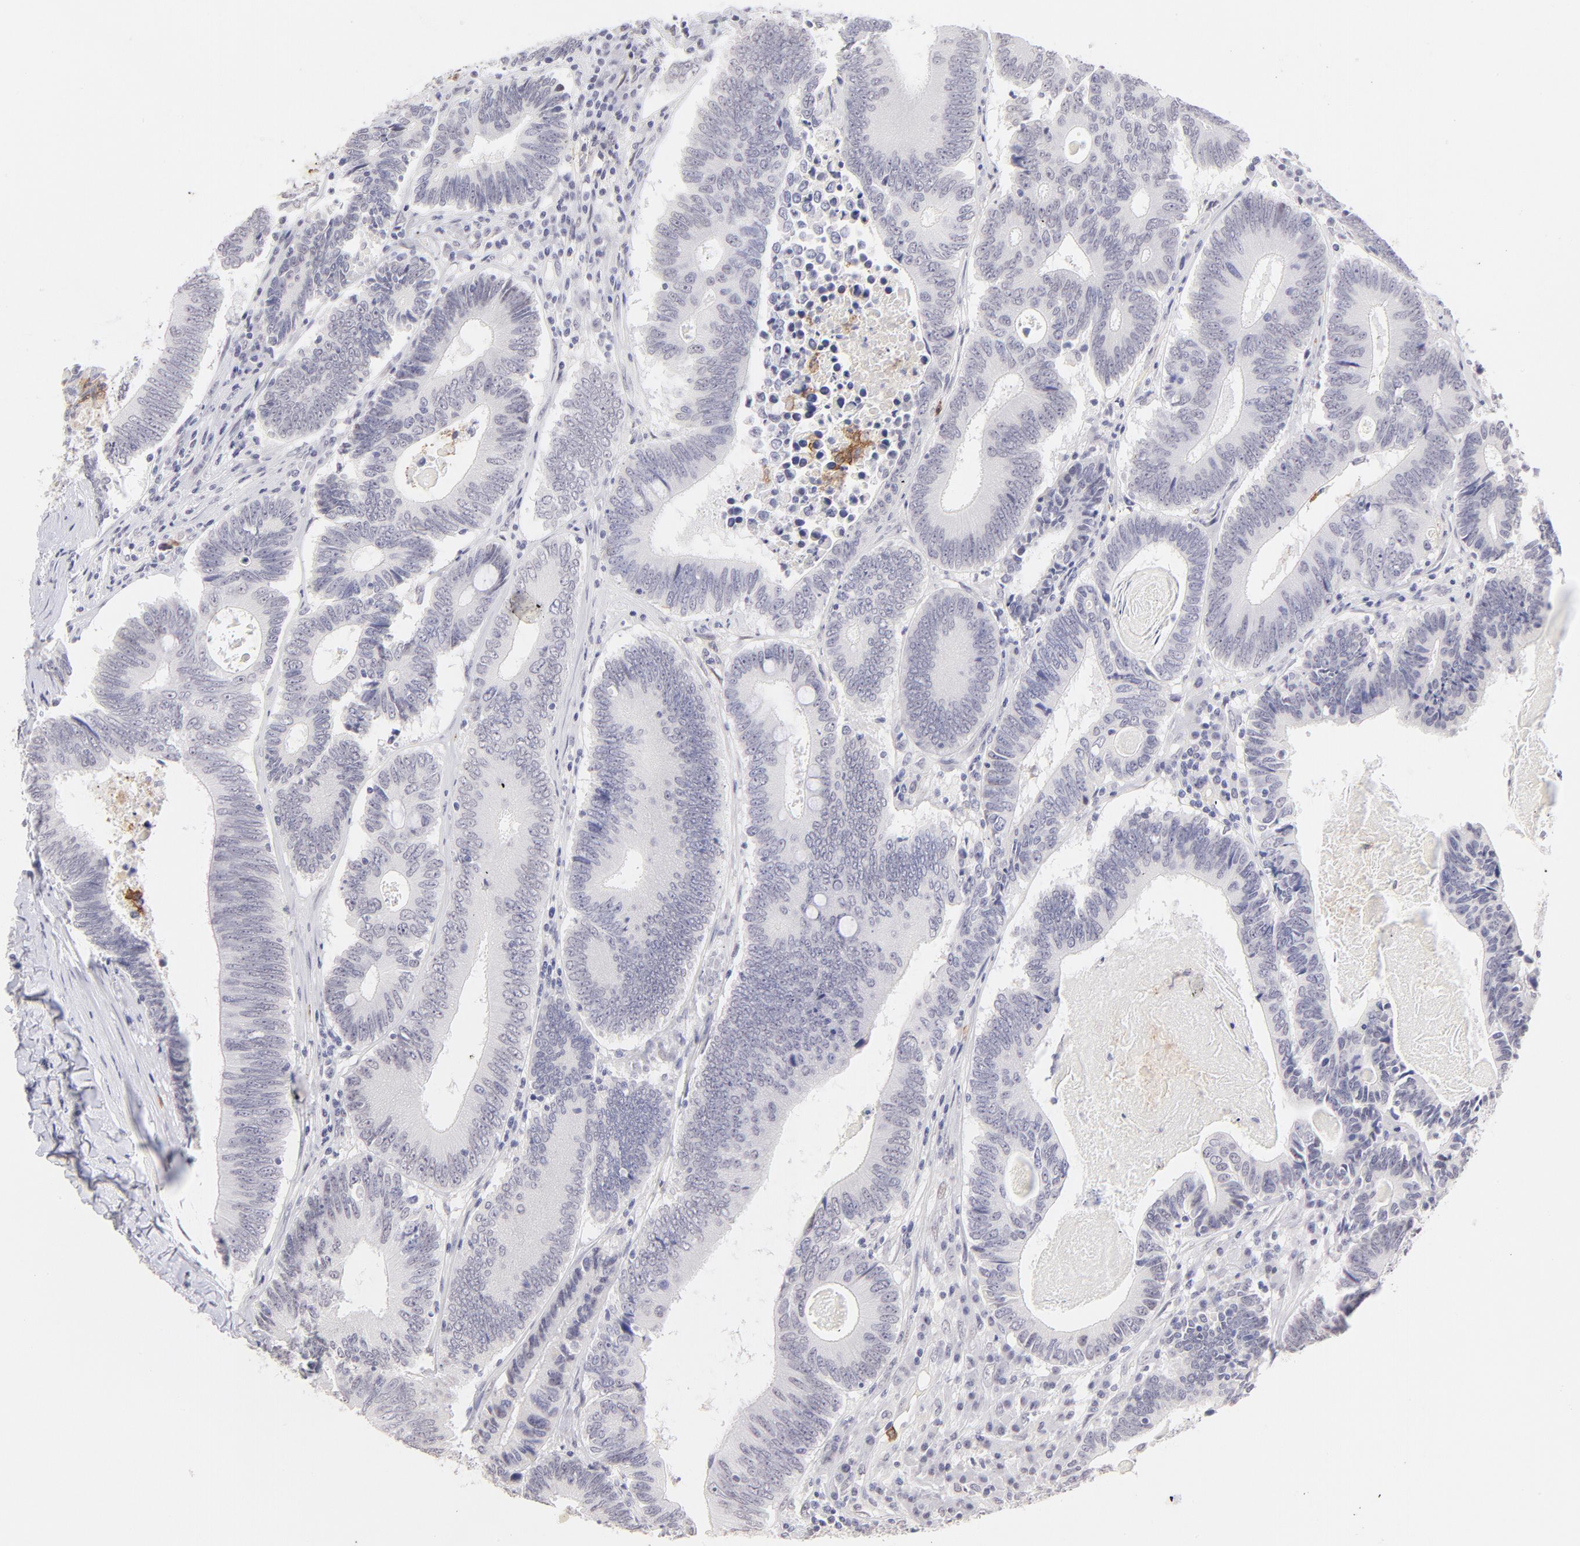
{"staining": {"intensity": "negative", "quantity": "none", "location": "none"}, "tissue": "colorectal cancer", "cell_type": "Tumor cells", "image_type": "cancer", "snomed": [{"axis": "morphology", "description": "Adenocarcinoma, NOS"}, {"axis": "topography", "description": "Colon"}], "caption": "Immunohistochemistry photomicrograph of human colorectal cancer stained for a protein (brown), which shows no expression in tumor cells.", "gene": "LTB4R", "patient": {"sex": "female", "age": 78}}